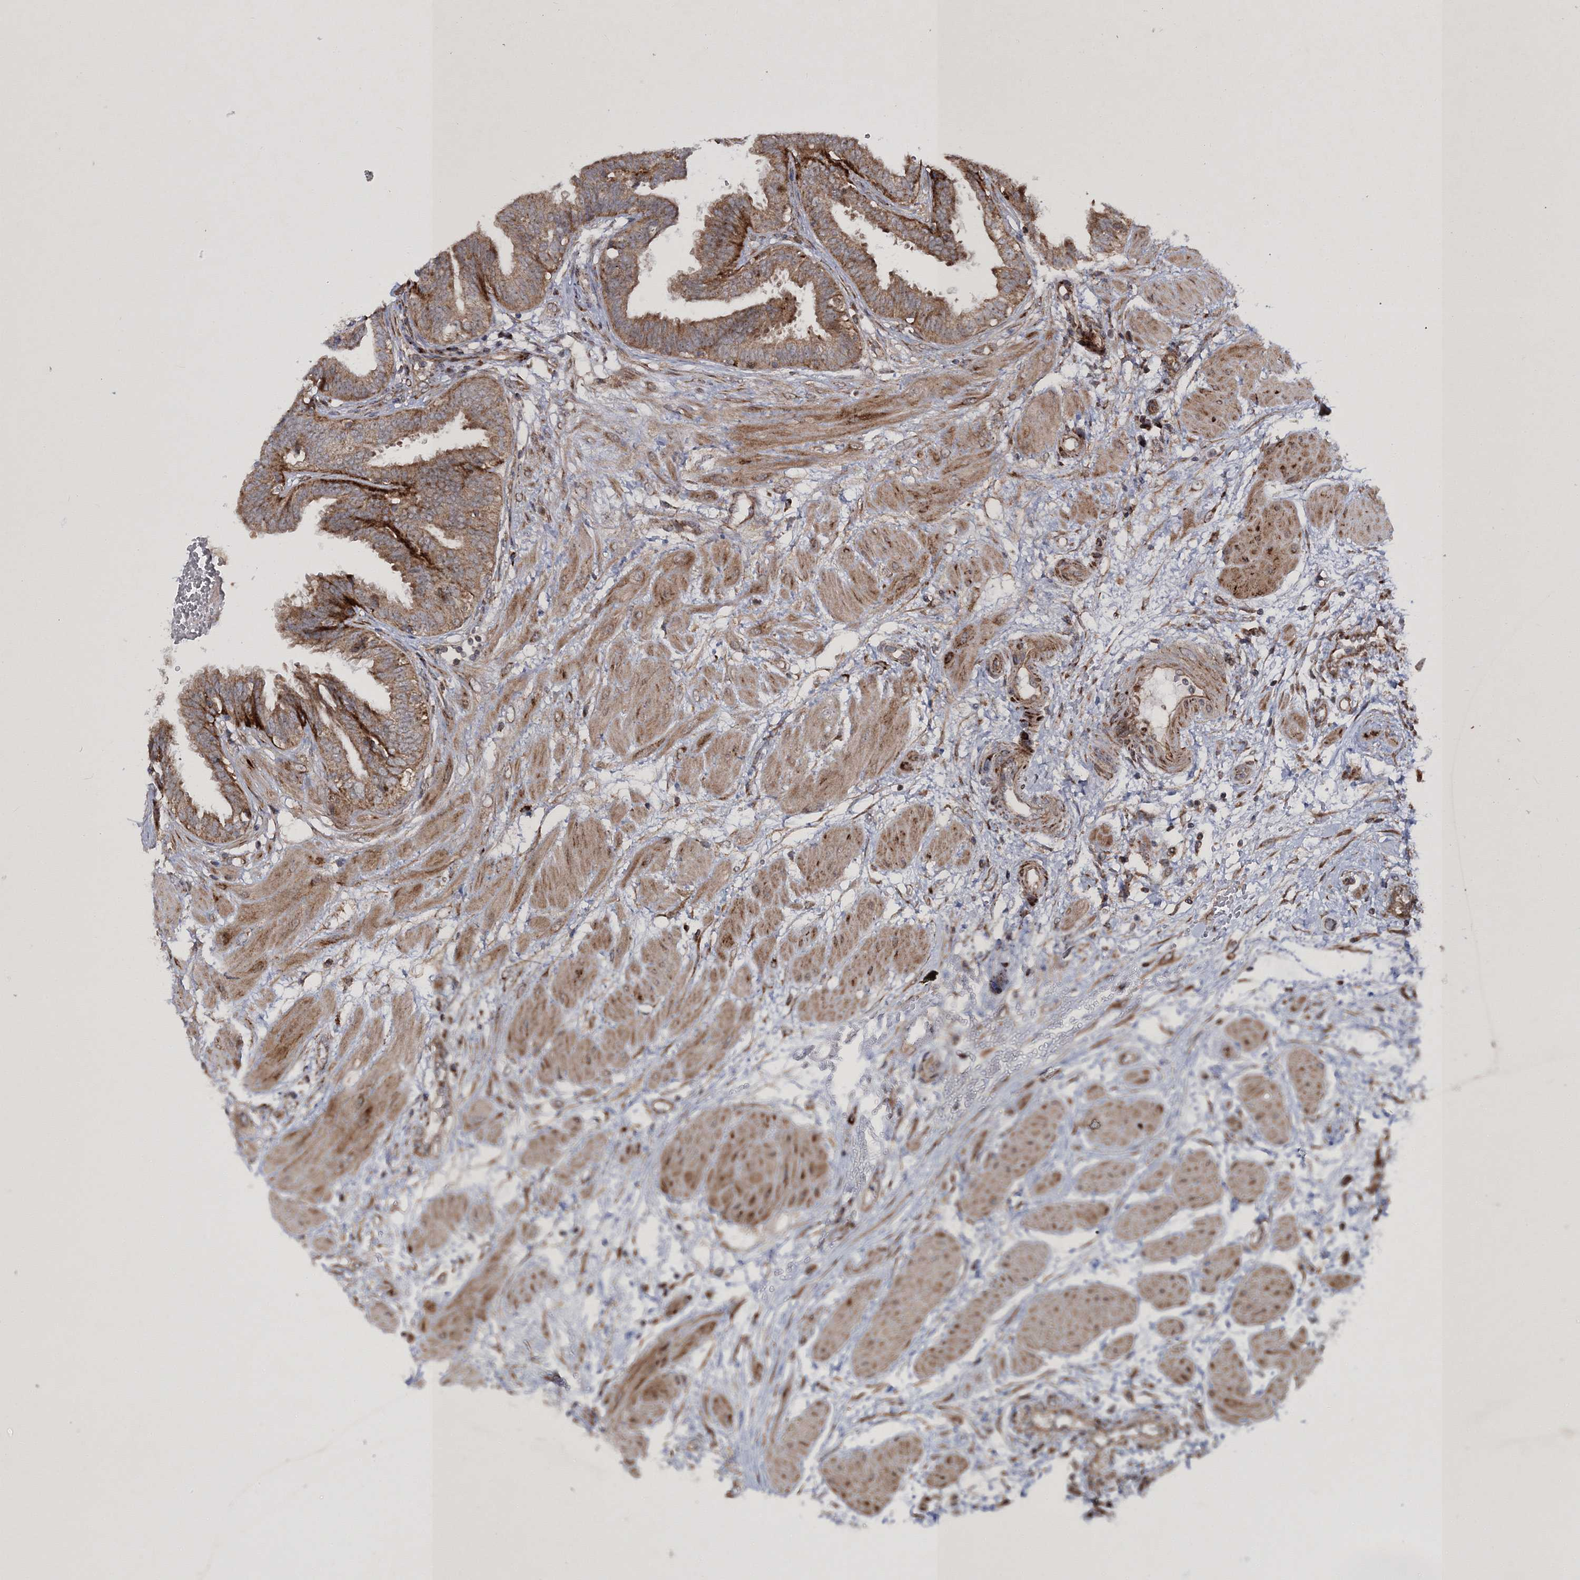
{"staining": {"intensity": "moderate", "quantity": ">75%", "location": "cytoplasmic/membranous"}, "tissue": "fallopian tube", "cell_type": "Glandular cells", "image_type": "normal", "snomed": [{"axis": "morphology", "description": "Normal tissue, NOS"}, {"axis": "topography", "description": "Fallopian tube"}, {"axis": "topography", "description": "Placenta"}], "caption": "This image reveals immunohistochemistry staining of unremarkable fallopian tube, with medium moderate cytoplasmic/membranous positivity in approximately >75% of glandular cells.", "gene": "SCRN3", "patient": {"sex": "female", "age": 32}}